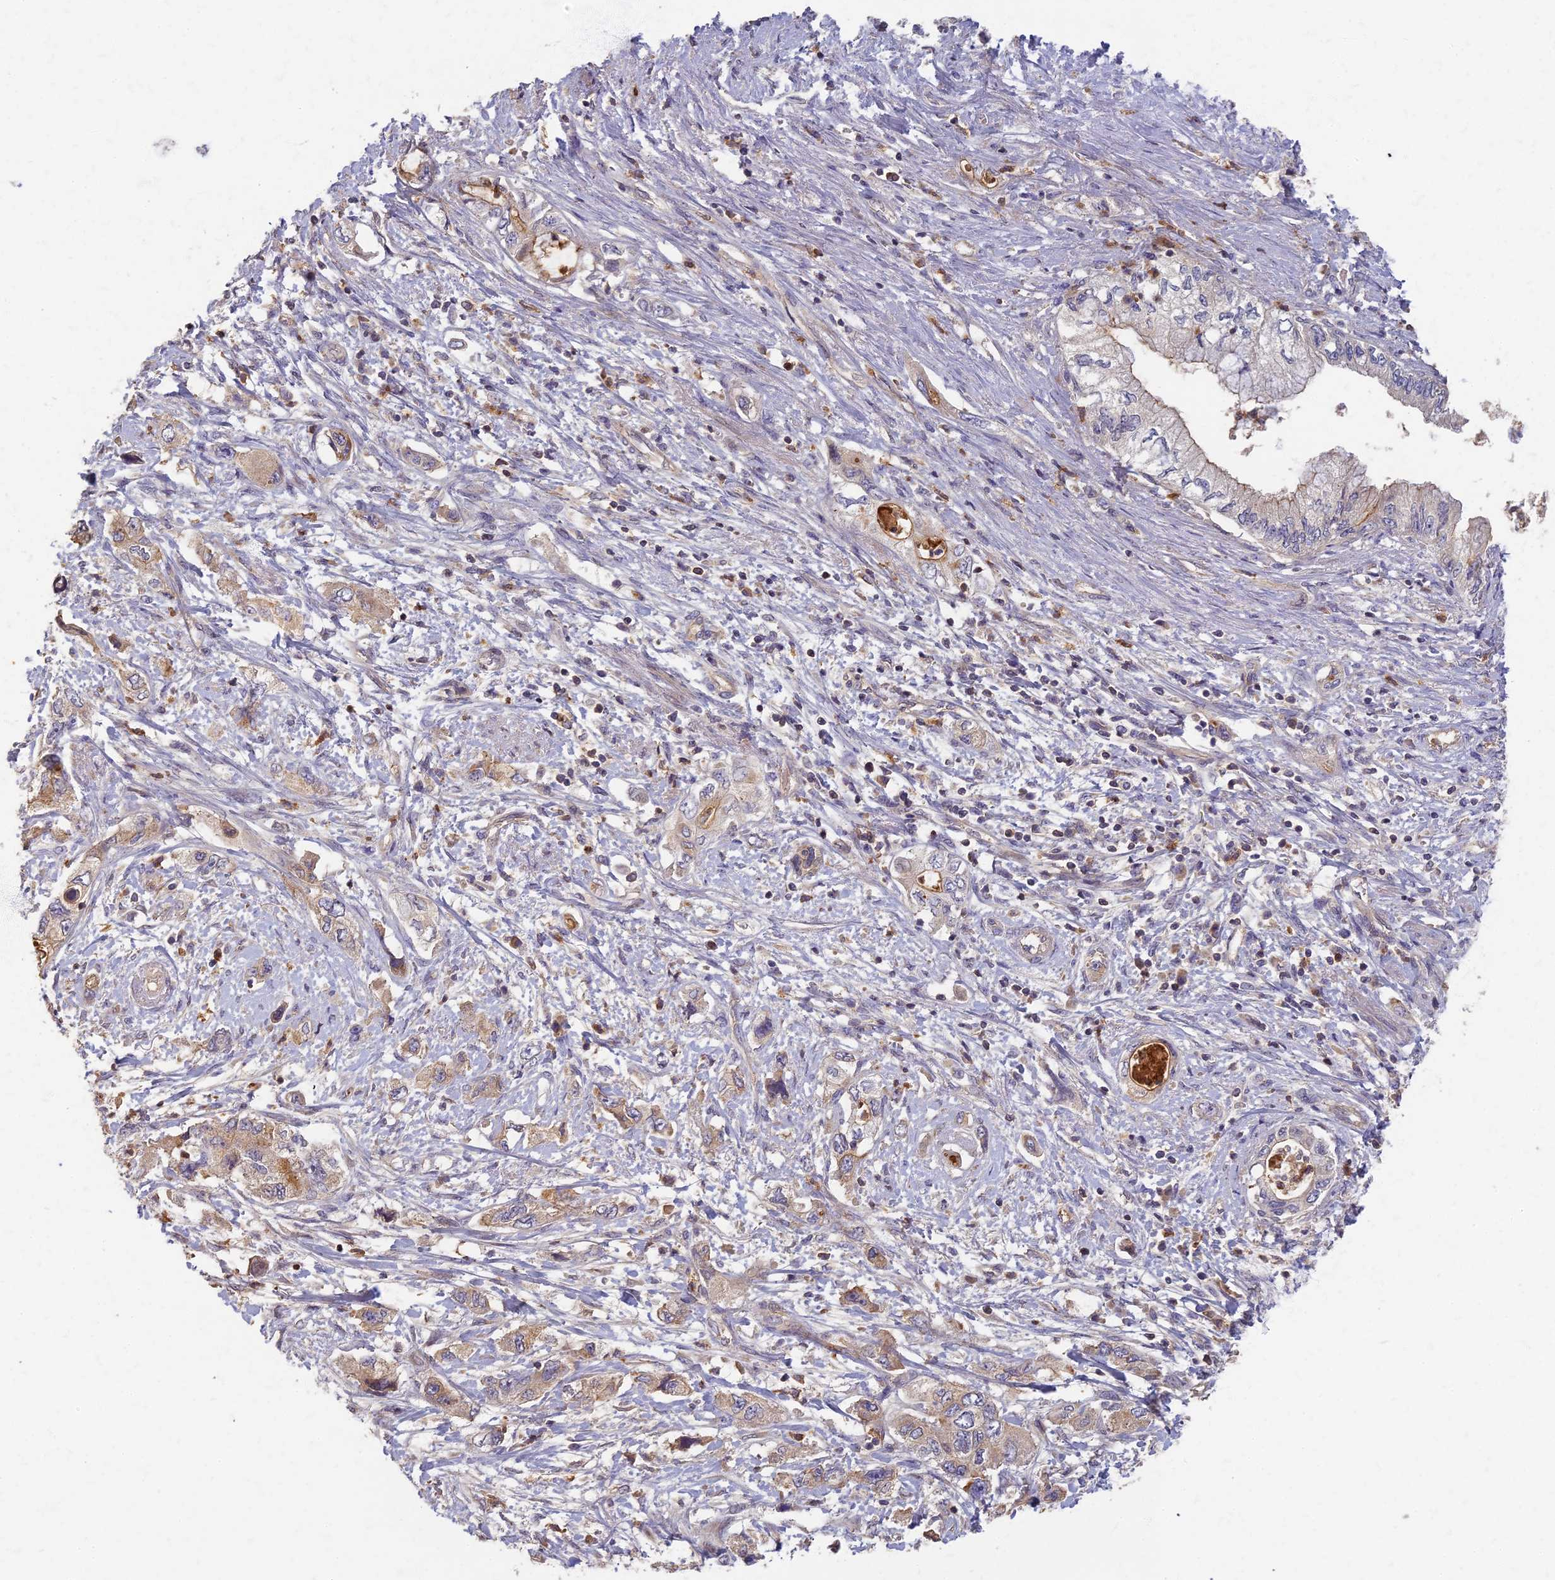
{"staining": {"intensity": "weak", "quantity": "<25%", "location": "cytoplasmic/membranous"}, "tissue": "pancreatic cancer", "cell_type": "Tumor cells", "image_type": "cancer", "snomed": [{"axis": "morphology", "description": "Adenocarcinoma, NOS"}, {"axis": "topography", "description": "Pancreas"}], "caption": "High magnification brightfield microscopy of adenocarcinoma (pancreatic) stained with DAB (3,3'-diaminobenzidine) (brown) and counterstained with hematoxylin (blue): tumor cells show no significant staining. (Stains: DAB immunohistochemistry (IHC) with hematoxylin counter stain, Microscopy: brightfield microscopy at high magnification).", "gene": "AP4E1", "patient": {"sex": "female", "age": 73}}